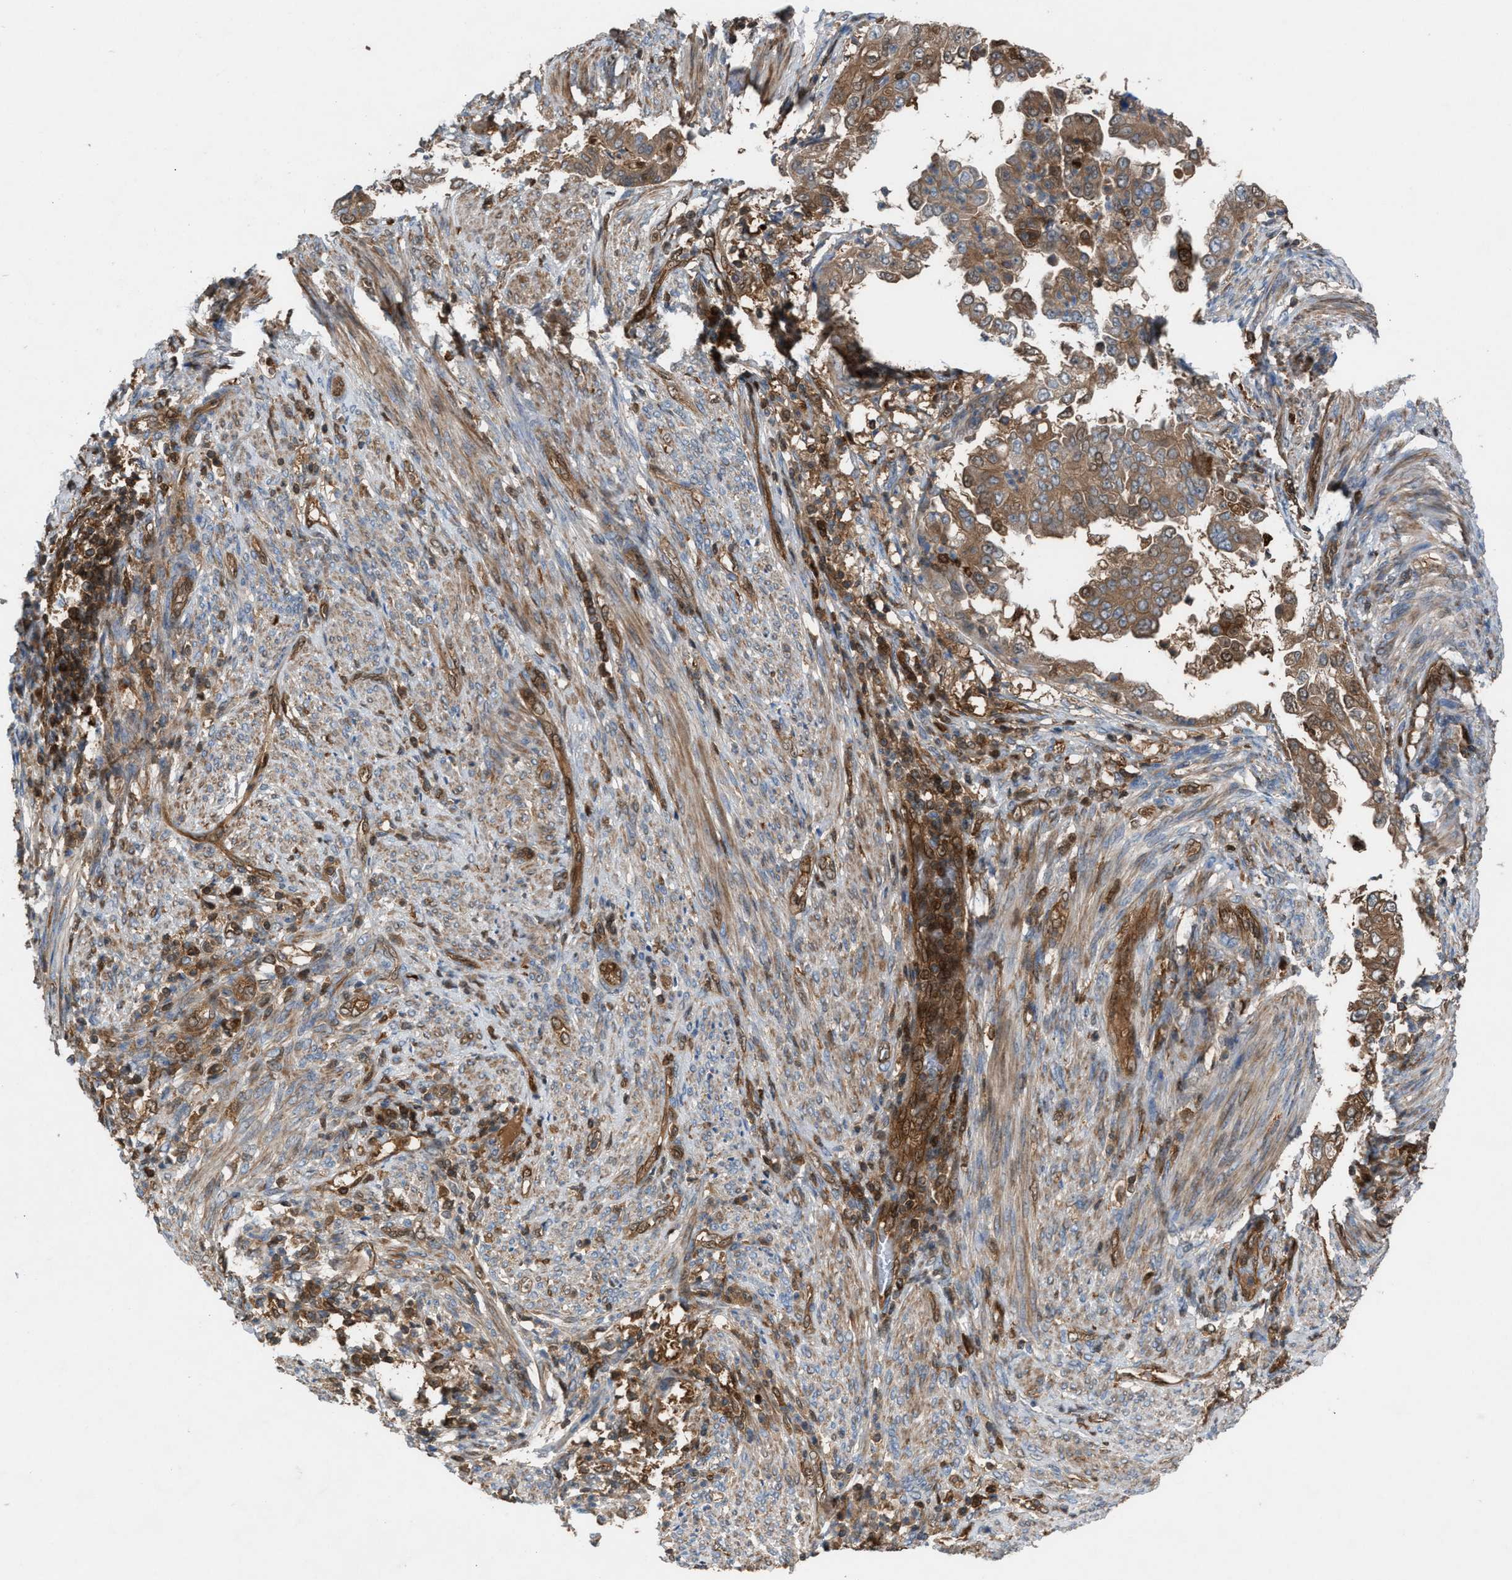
{"staining": {"intensity": "moderate", "quantity": ">75%", "location": "cytoplasmic/membranous"}, "tissue": "endometrial cancer", "cell_type": "Tumor cells", "image_type": "cancer", "snomed": [{"axis": "morphology", "description": "Adenocarcinoma, NOS"}, {"axis": "topography", "description": "Endometrium"}], "caption": "Endometrial cancer stained with a protein marker exhibits moderate staining in tumor cells.", "gene": "TPK1", "patient": {"sex": "female", "age": 85}}